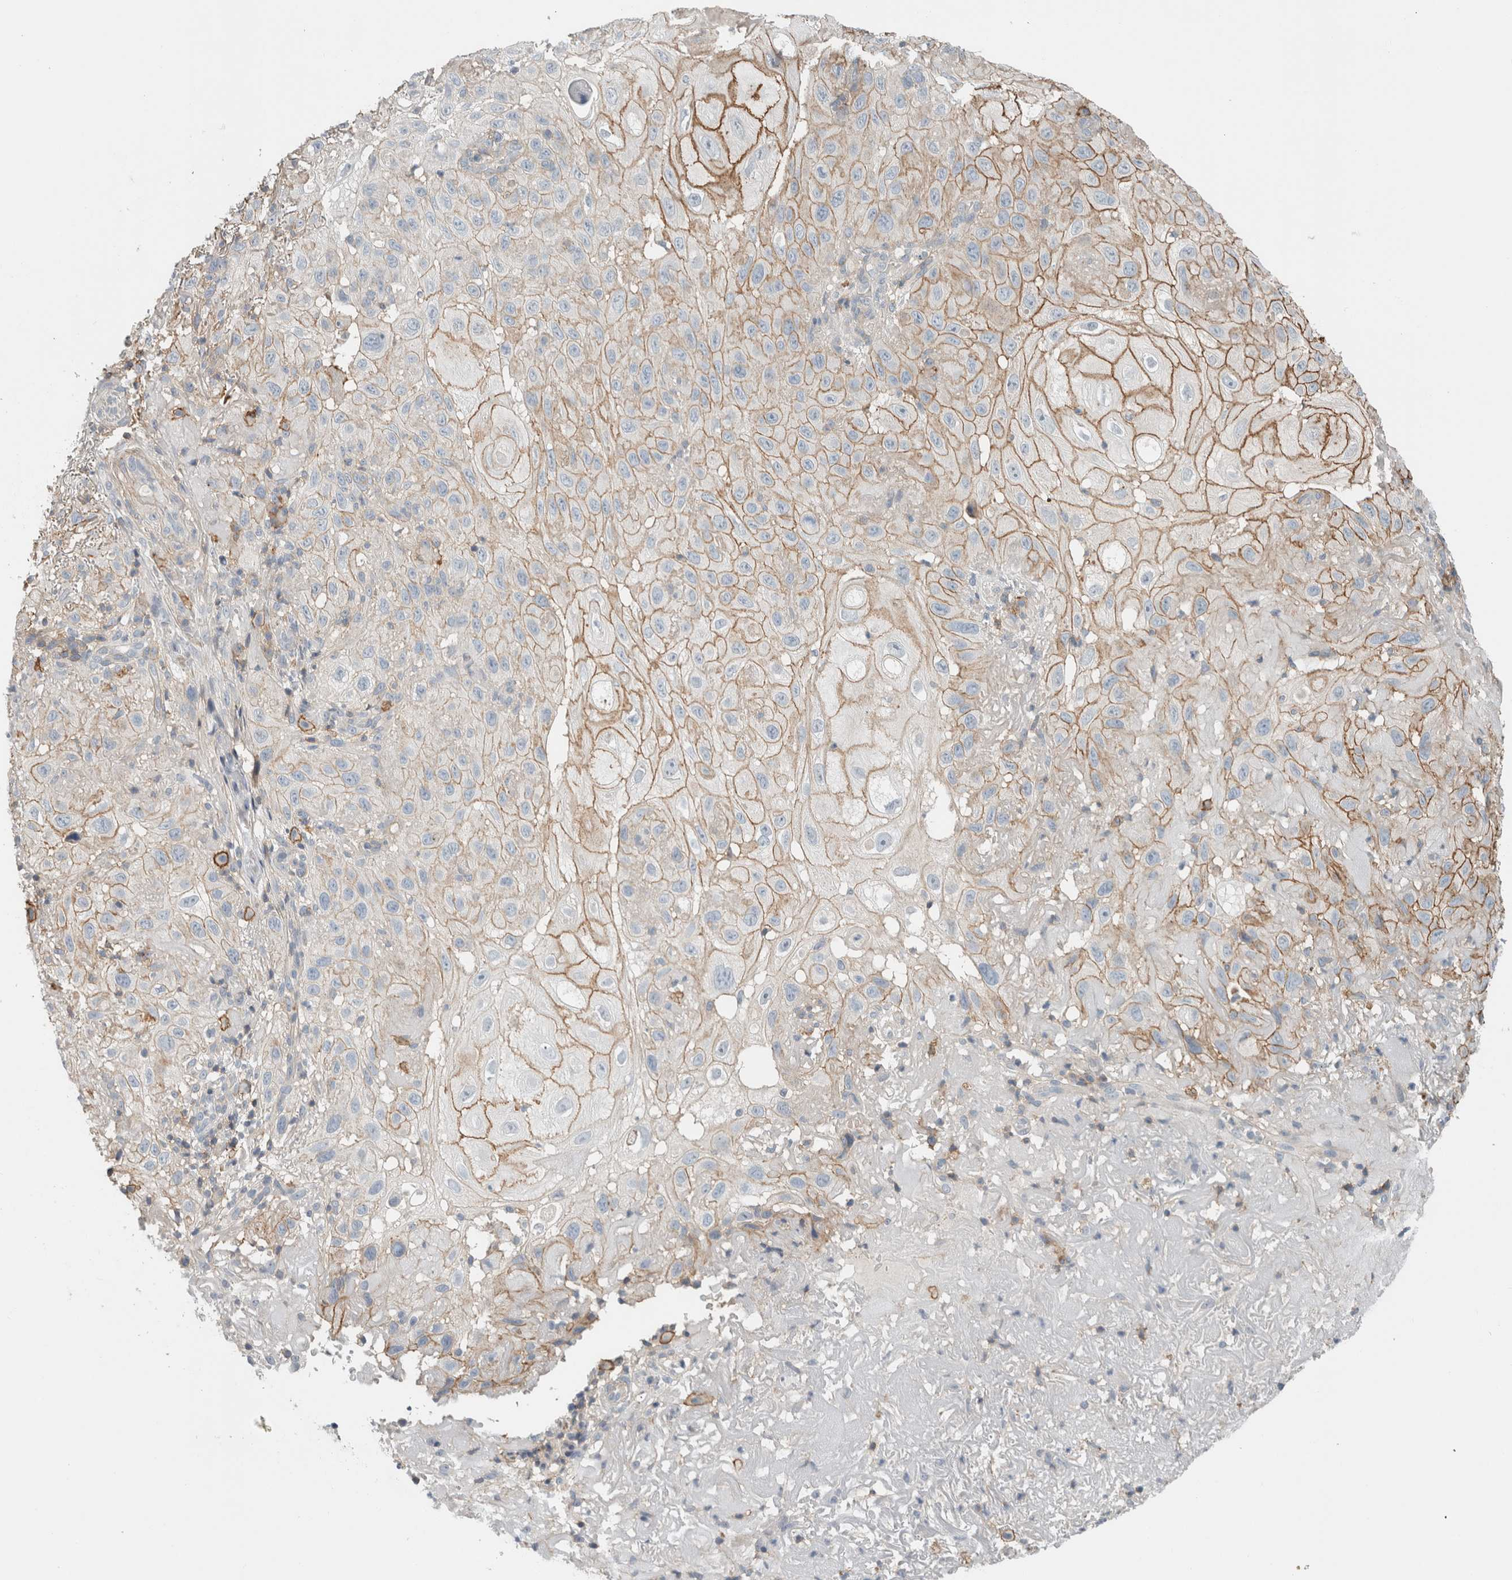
{"staining": {"intensity": "moderate", "quantity": "25%-75%", "location": "cytoplasmic/membranous"}, "tissue": "skin cancer", "cell_type": "Tumor cells", "image_type": "cancer", "snomed": [{"axis": "morphology", "description": "Normal tissue, NOS"}, {"axis": "morphology", "description": "Squamous cell carcinoma, NOS"}, {"axis": "topography", "description": "Skin"}], "caption": "A medium amount of moderate cytoplasmic/membranous staining is identified in approximately 25%-75% of tumor cells in skin squamous cell carcinoma tissue.", "gene": "ERCC6L2", "patient": {"sex": "female", "age": 96}}